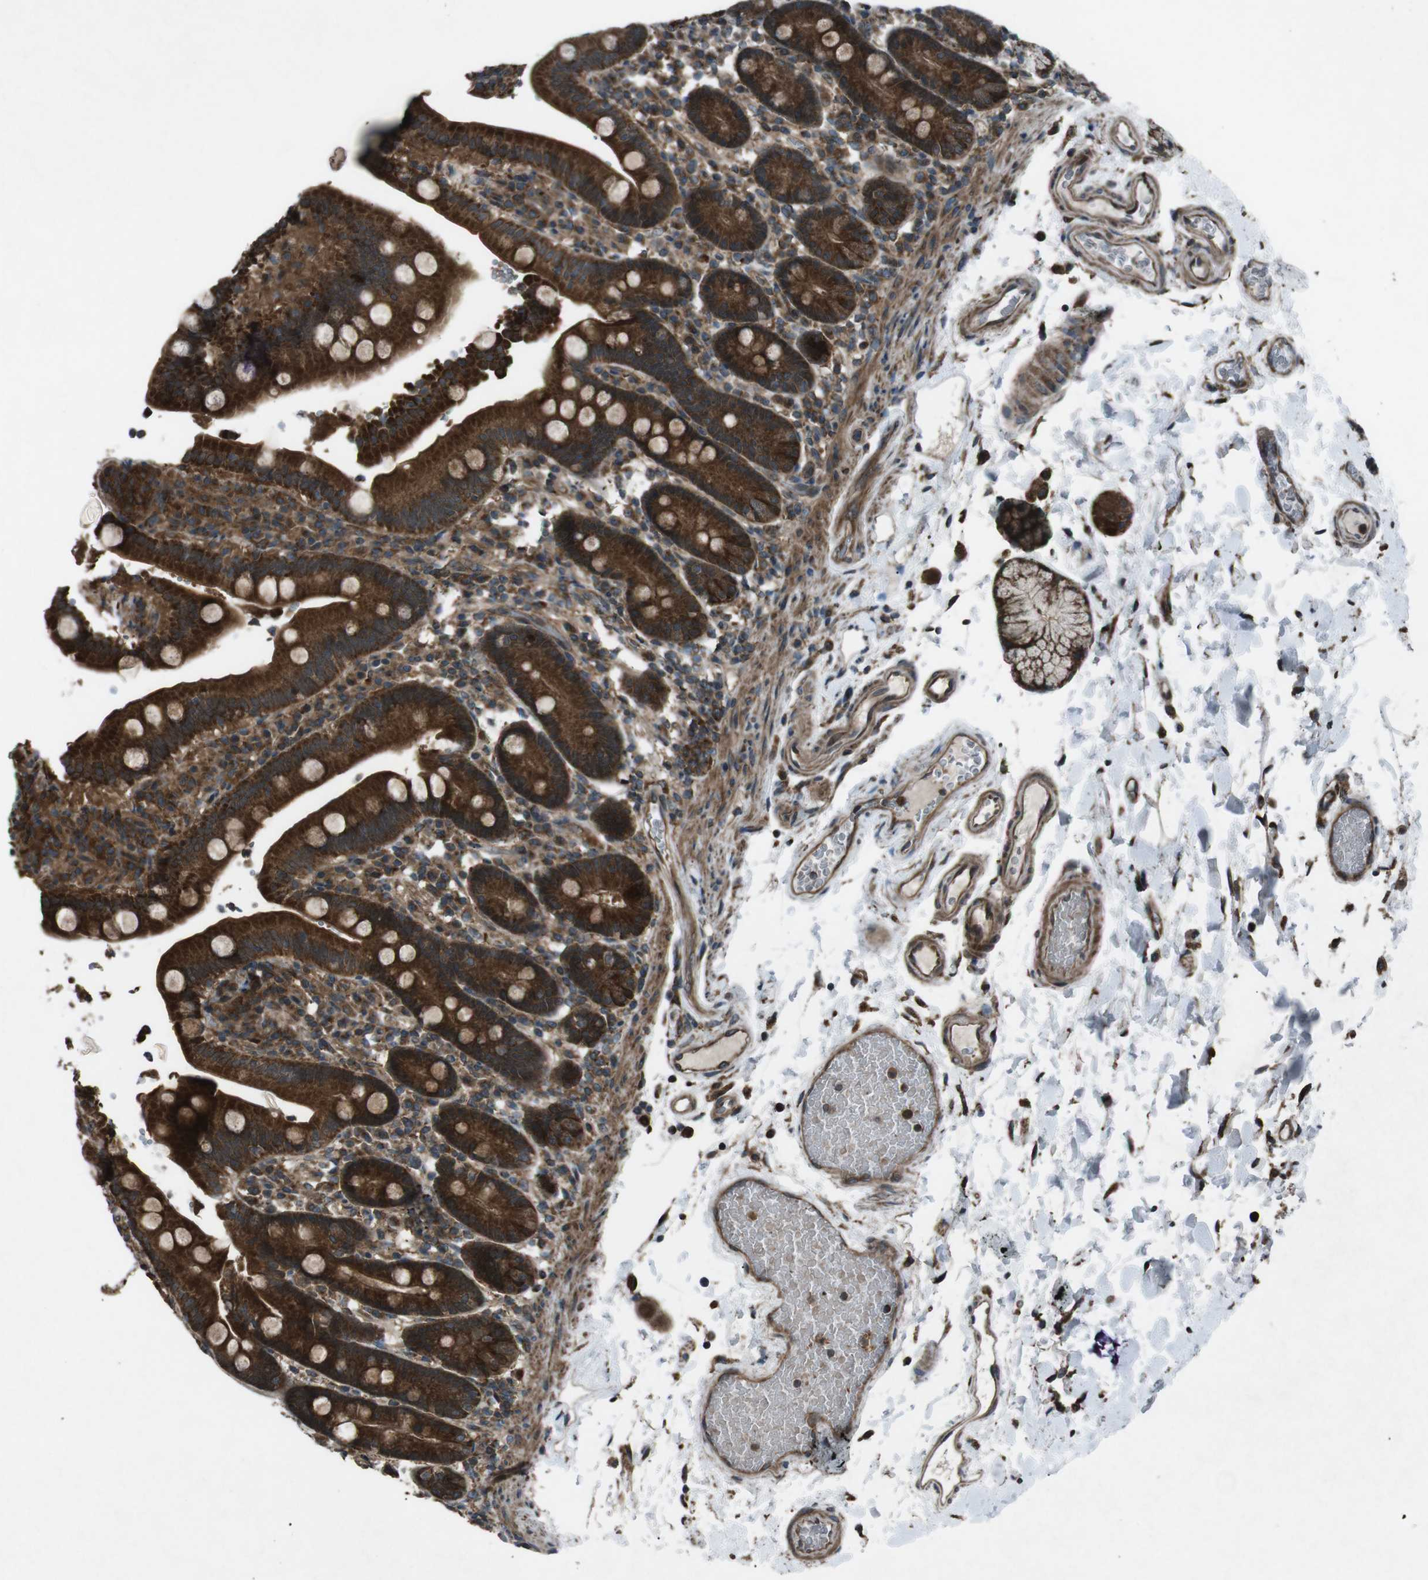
{"staining": {"intensity": "strong", "quantity": ">75%", "location": "cytoplasmic/membranous"}, "tissue": "duodenum", "cell_type": "Glandular cells", "image_type": "normal", "snomed": [{"axis": "morphology", "description": "Normal tissue, NOS"}, {"axis": "topography", "description": "Small intestine, NOS"}], "caption": "Immunohistochemistry histopathology image of unremarkable duodenum: human duodenum stained using IHC reveals high levels of strong protein expression localized specifically in the cytoplasmic/membranous of glandular cells, appearing as a cytoplasmic/membranous brown color.", "gene": "SLC27A4", "patient": {"sex": "female", "age": 71}}